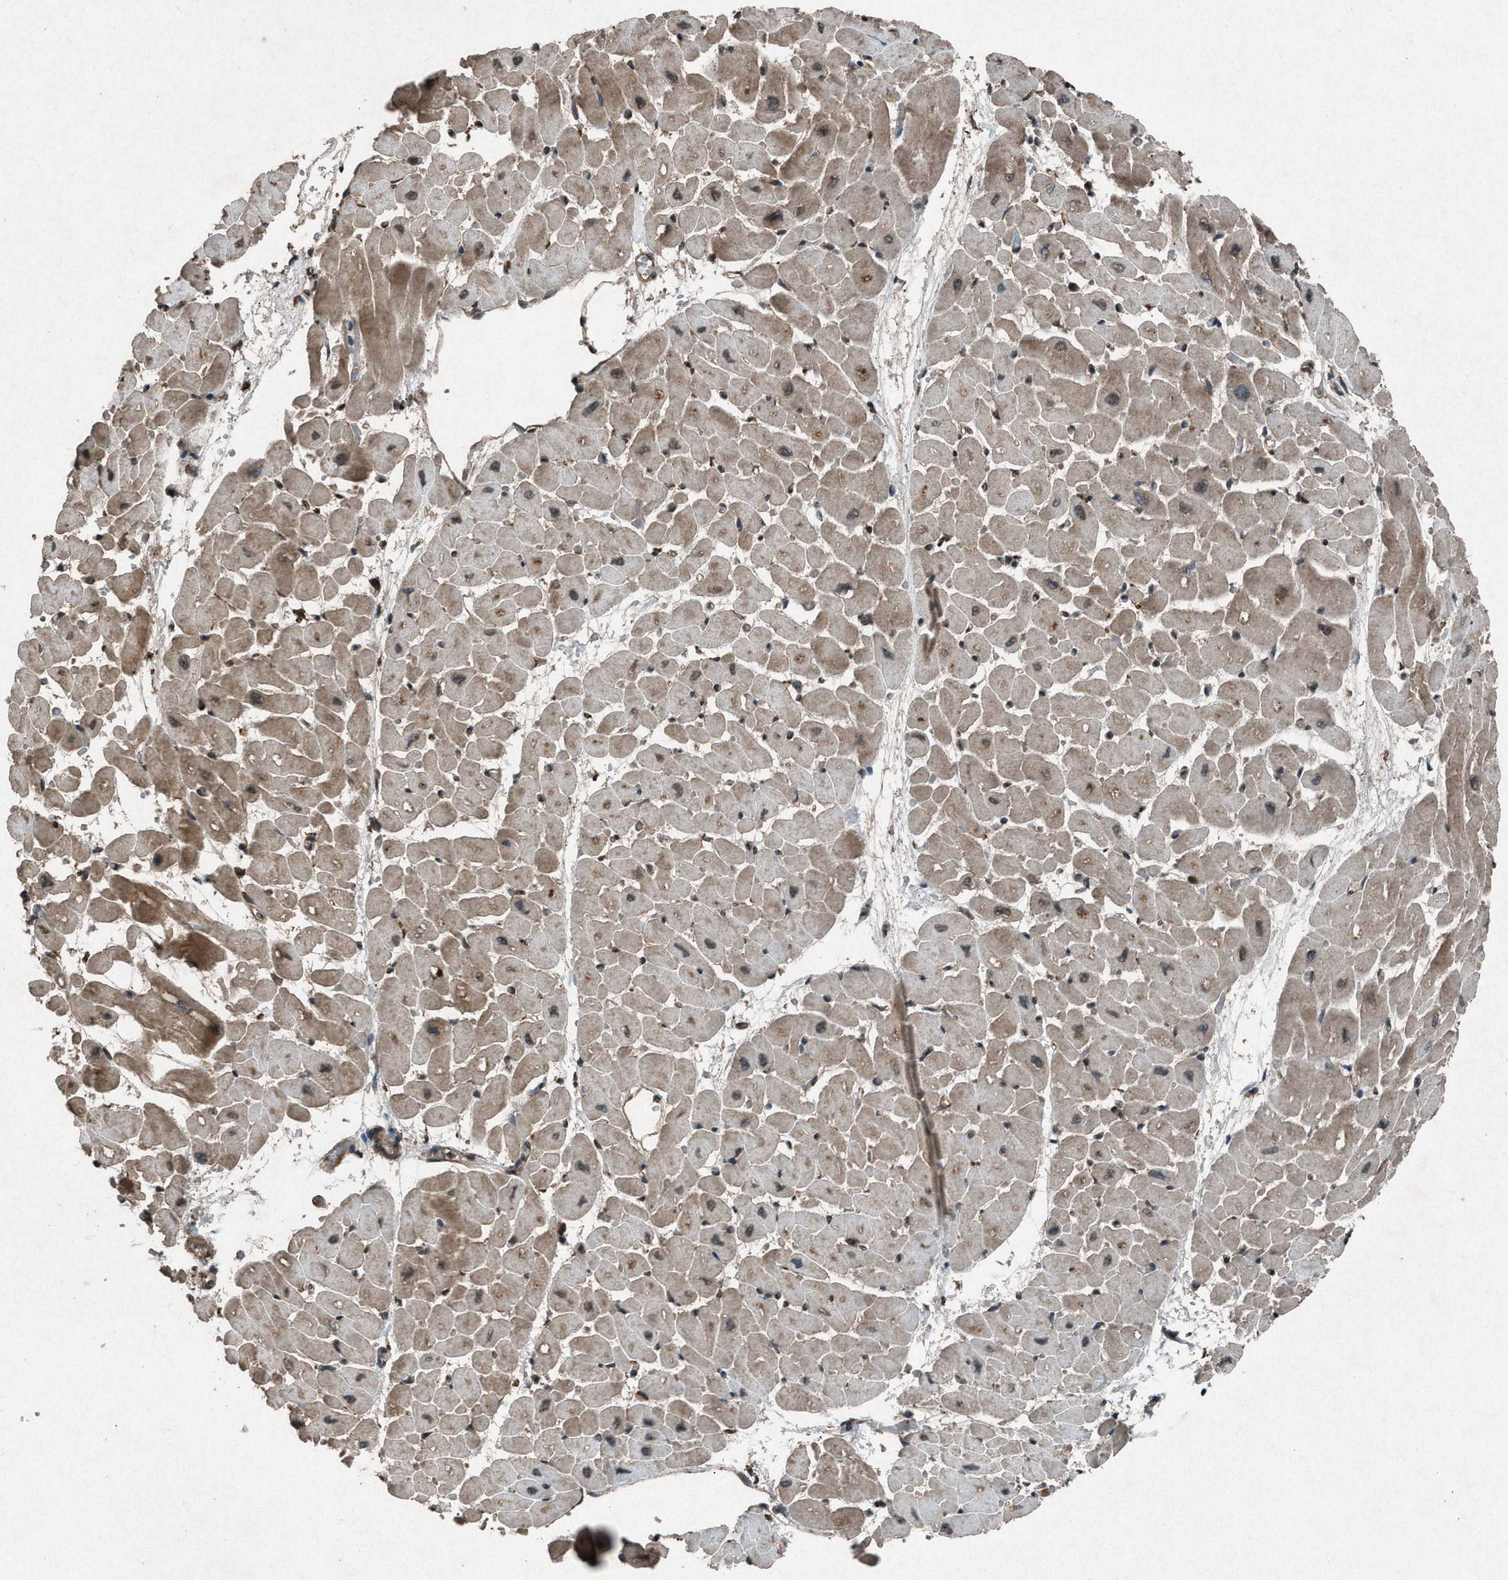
{"staining": {"intensity": "weak", "quantity": ">75%", "location": "cytoplasmic/membranous"}, "tissue": "heart muscle", "cell_type": "Cardiomyocytes", "image_type": "normal", "snomed": [{"axis": "morphology", "description": "Normal tissue, NOS"}, {"axis": "topography", "description": "Heart"}], "caption": "Unremarkable heart muscle reveals weak cytoplasmic/membranous staining in approximately >75% of cardiomyocytes, visualized by immunohistochemistry.", "gene": "CALR", "patient": {"sex": "male", "age": 45}}